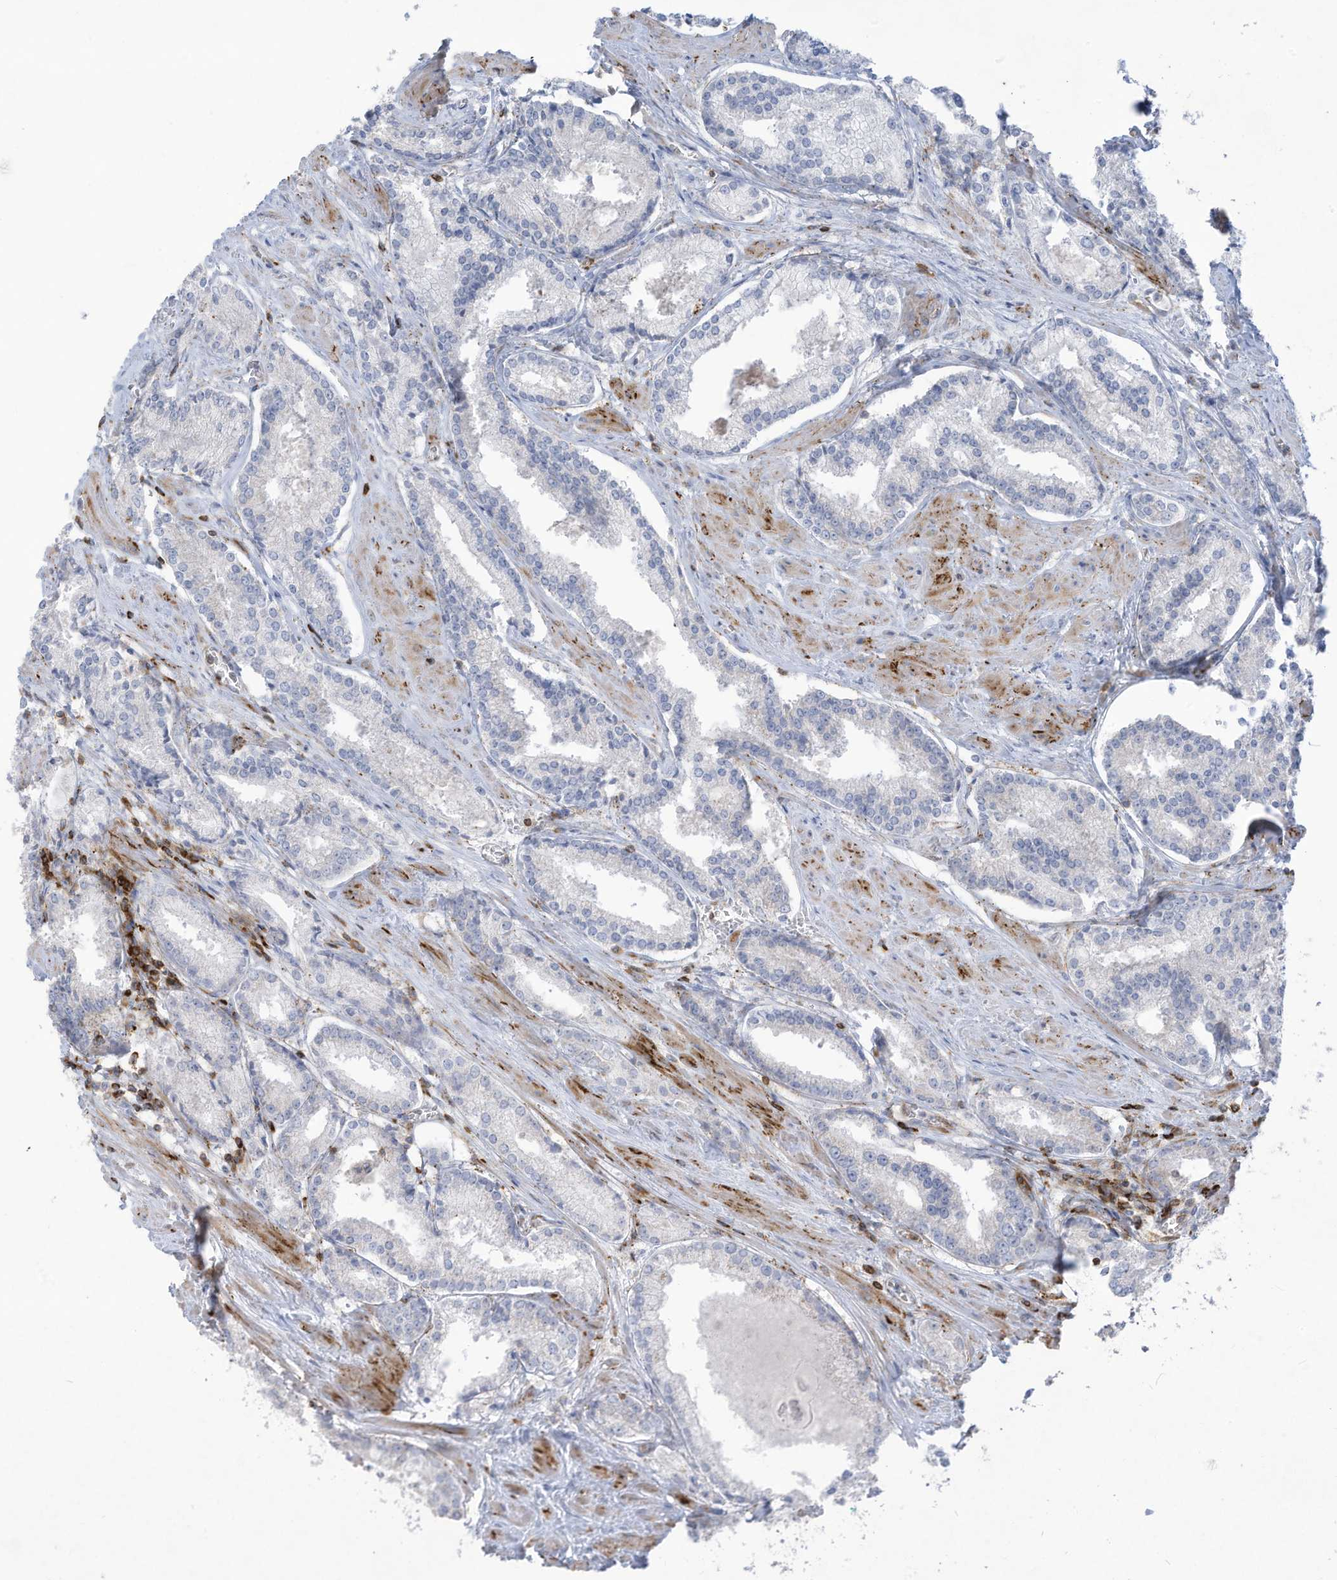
{"staining": {"intensity": "negative", "quantity": "none", "location": "none"}, "tissue": "prostate cancer", "cell_type": "Tumor cells", "image_type": "cancer", "snomed": [{"axis": "morphology", "description": "Adenocarcinoma, Low grade"}, {"axis": "topography", "description": "Prostate"}], "caption": "IHC image of neoplastic tissue: human prostate low-grade adenocarcinoma stained with DAB (3,3'-diaminobenzidine) demonstrates no significant protein expression in tumor cells.", "gene": "THNSL2", "patient": {"sex": "male", "age": 54}}